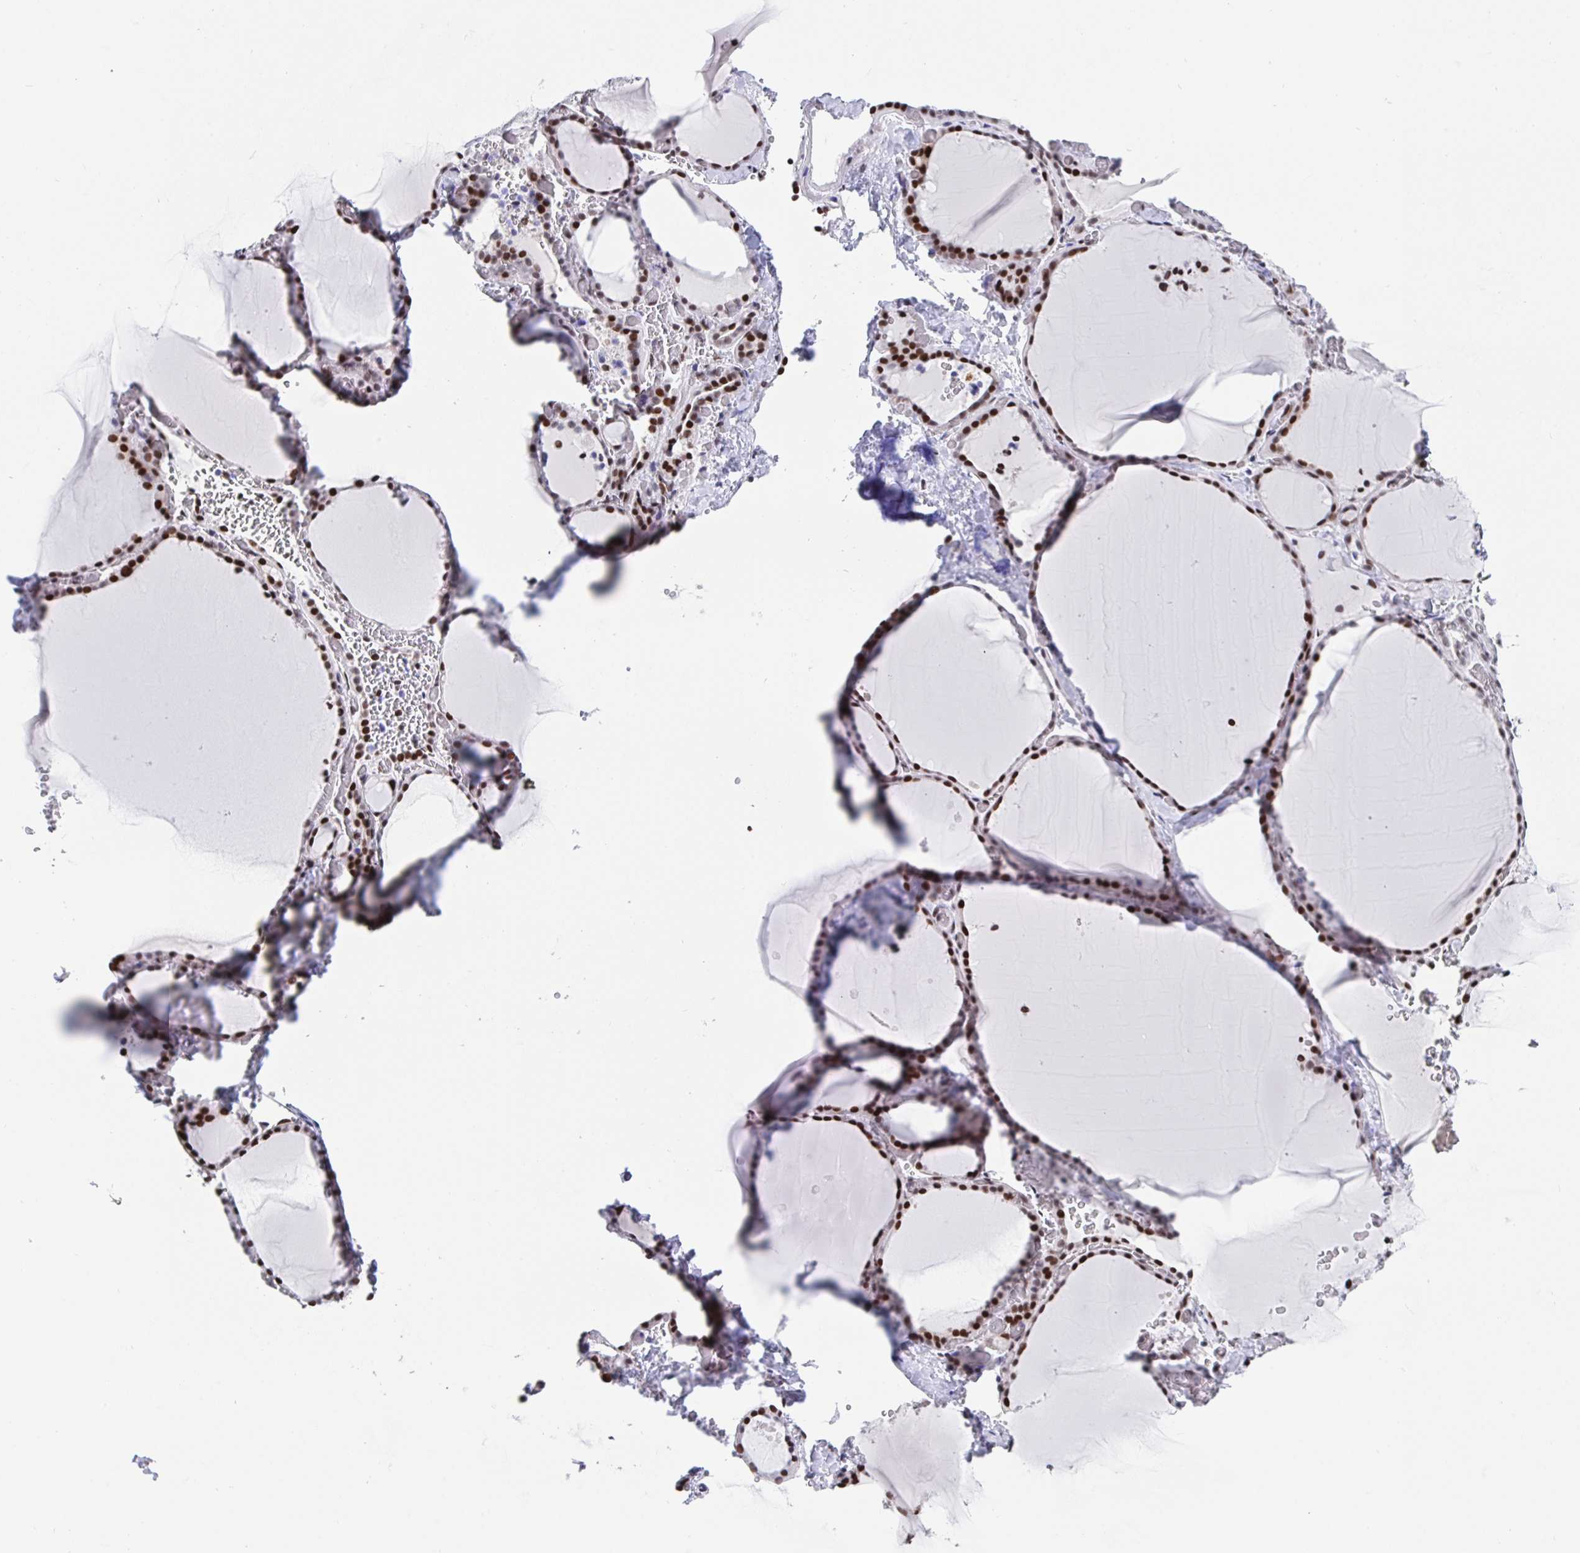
{"staining": {"intensity": "strong", "quantity": ">75%", "location": "nuclear"}, "tissue": "thyroid gland", "cell_type": "Glandular cells", "image_type": "normal", "snomed": [{"axis": "morphology", "description": "Normal tissue, NOS"}, {"axis": "topography", "description": "Thyroid gland"}], "caption": "A high-resolution photomicrograph shows IHC staining of benign thyroid gland, which demonstrates strong nuclear staining in approximately >75% of glandular cells.", "gene": "SETD5", "patient": {"sex": "female", "age": 36}}